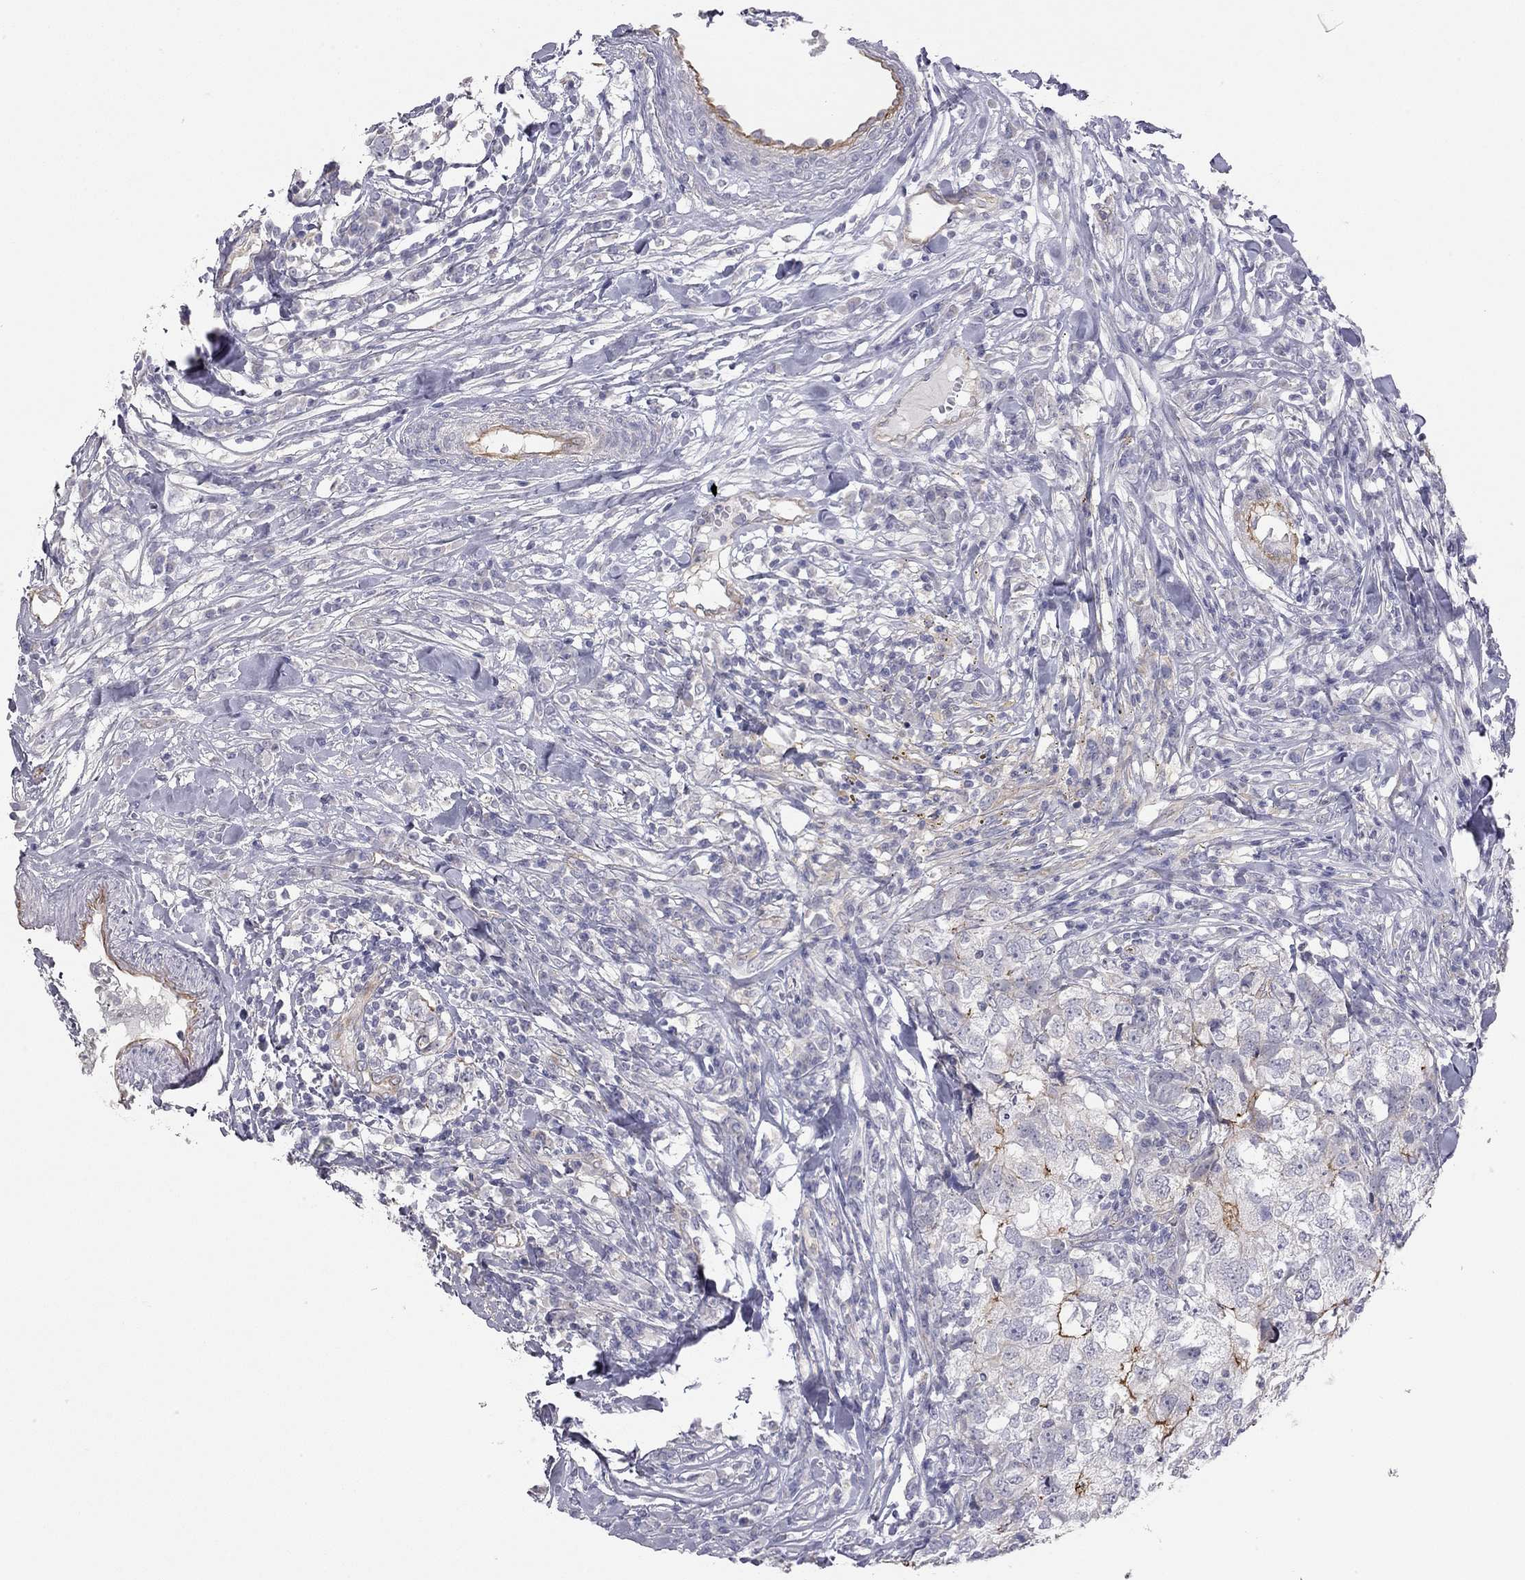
{"staining": {"intensity": "negative", "quantity": "none", "location": "none"}, "tissue": "breast cancer", "cell_type": "Tumor cells", "image_type": "cancer", "snomed": [{"axis": "morphology", "description": "Duct carcinoma"}, {"axis": "topography", "description": "Breast"}], "caption": "Immunohistochemistry image of neoplastic tissue: human breast cancer (invasive ductal carcinoma) stained with DAB exhibits no significant protein positivity in tumor cells.", "gene": "GPRC5B", "patient": {"sex": "female", "age": 30}}